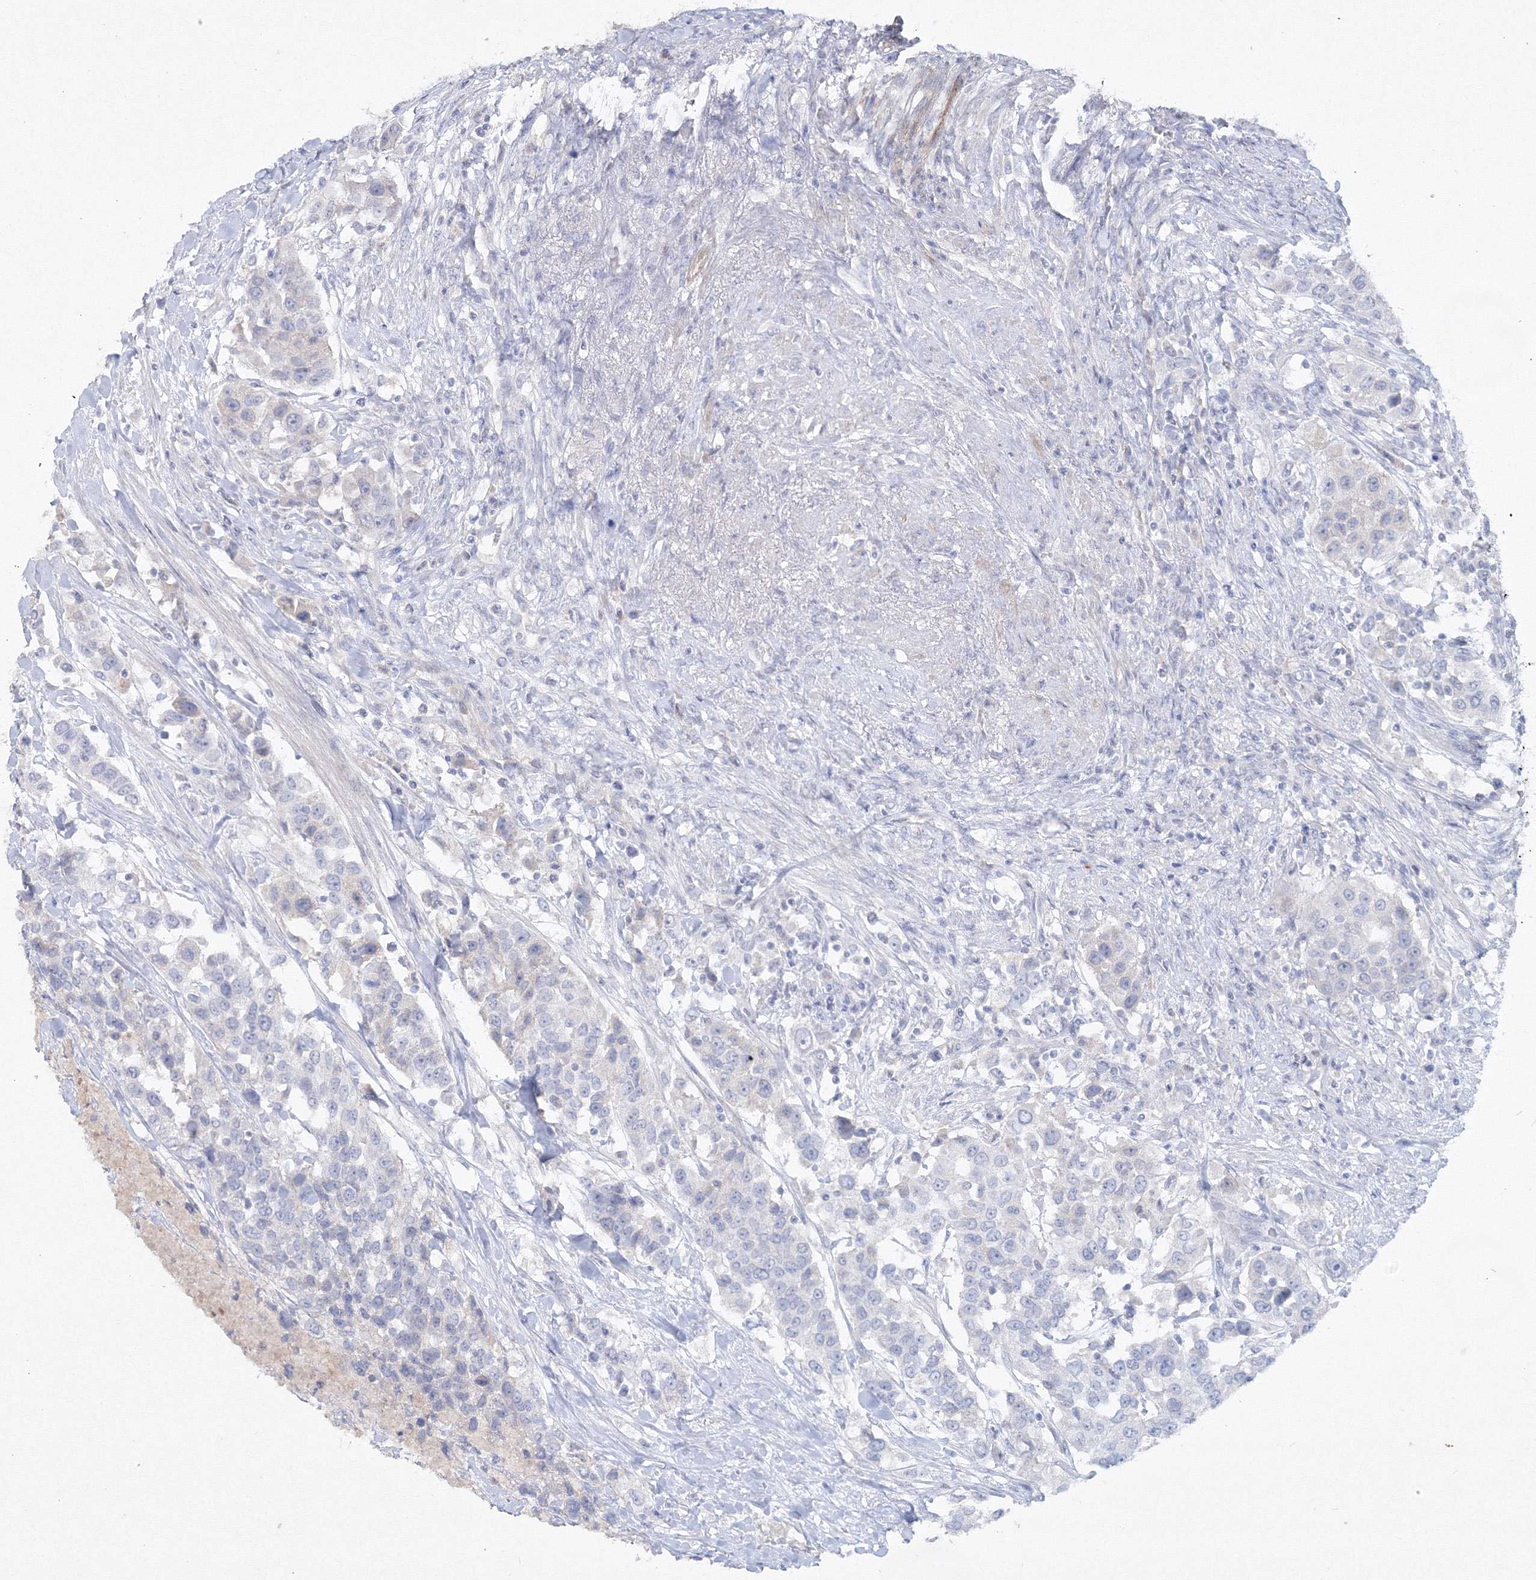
{"staining": {"intensity": "negative", "quantity": "none", "location": "none"}, "tissue": "urothelial cancer", "cell_type": "Tumor cells", "image_type": "cancer", "snomed": [{"axis": "morphology", "description": "Urothelial carcinoma, High grade"}, {"axis": "topography", "description": "Urinary bladder"}], "caption": "Immunohistochemistry (IHC) micrograph of urothelial cancer stained for a protein (brown), which demonstrates no staining in tumor cells.", "gene": "GCKR", "patient": {"sex": "female", "age": 80}}